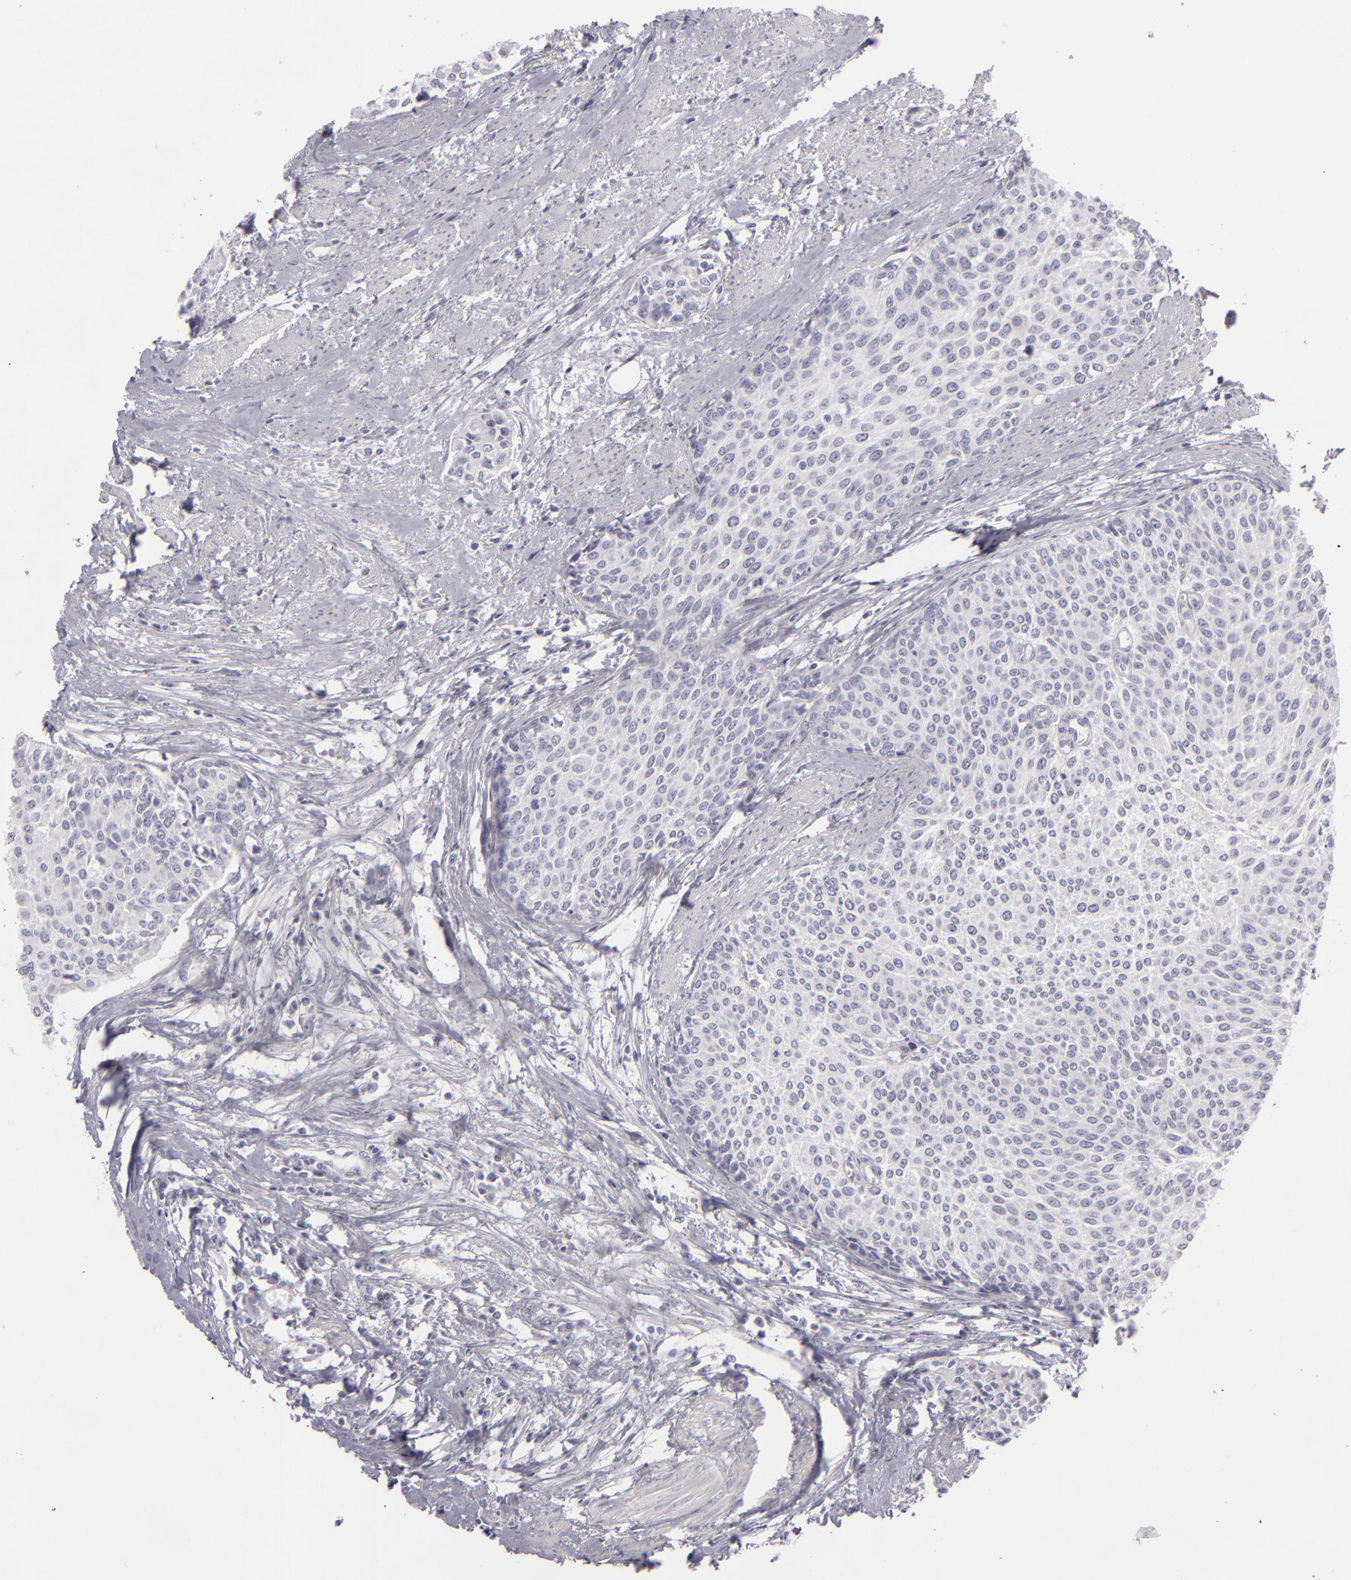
{"staining": {"intensity": "negative", "quantity": "none", "location": "none"}, "tissue": "urothelial cancer", "cell_type": "Tumor cells", "image_type": "cancer", "snomed": [{"axis": "morphology", "description": "Urothelial carcinoma, Low grade"}, {"axis": "topography", "description": "Urinary bladder"}], "caption": "The IHC histopathology image has no significant expression in tumor cells of low-grade urothelial carcinoma tissue. The staining was performed using DAB (3,3'-diaminobenzidine) to visualize the protein expression in brown, while the nuclei were stained in blue with hematoxylin (Magnification: 20x).", "gene": "CDX2", "patient": {"sex": "female", "age": 73}}